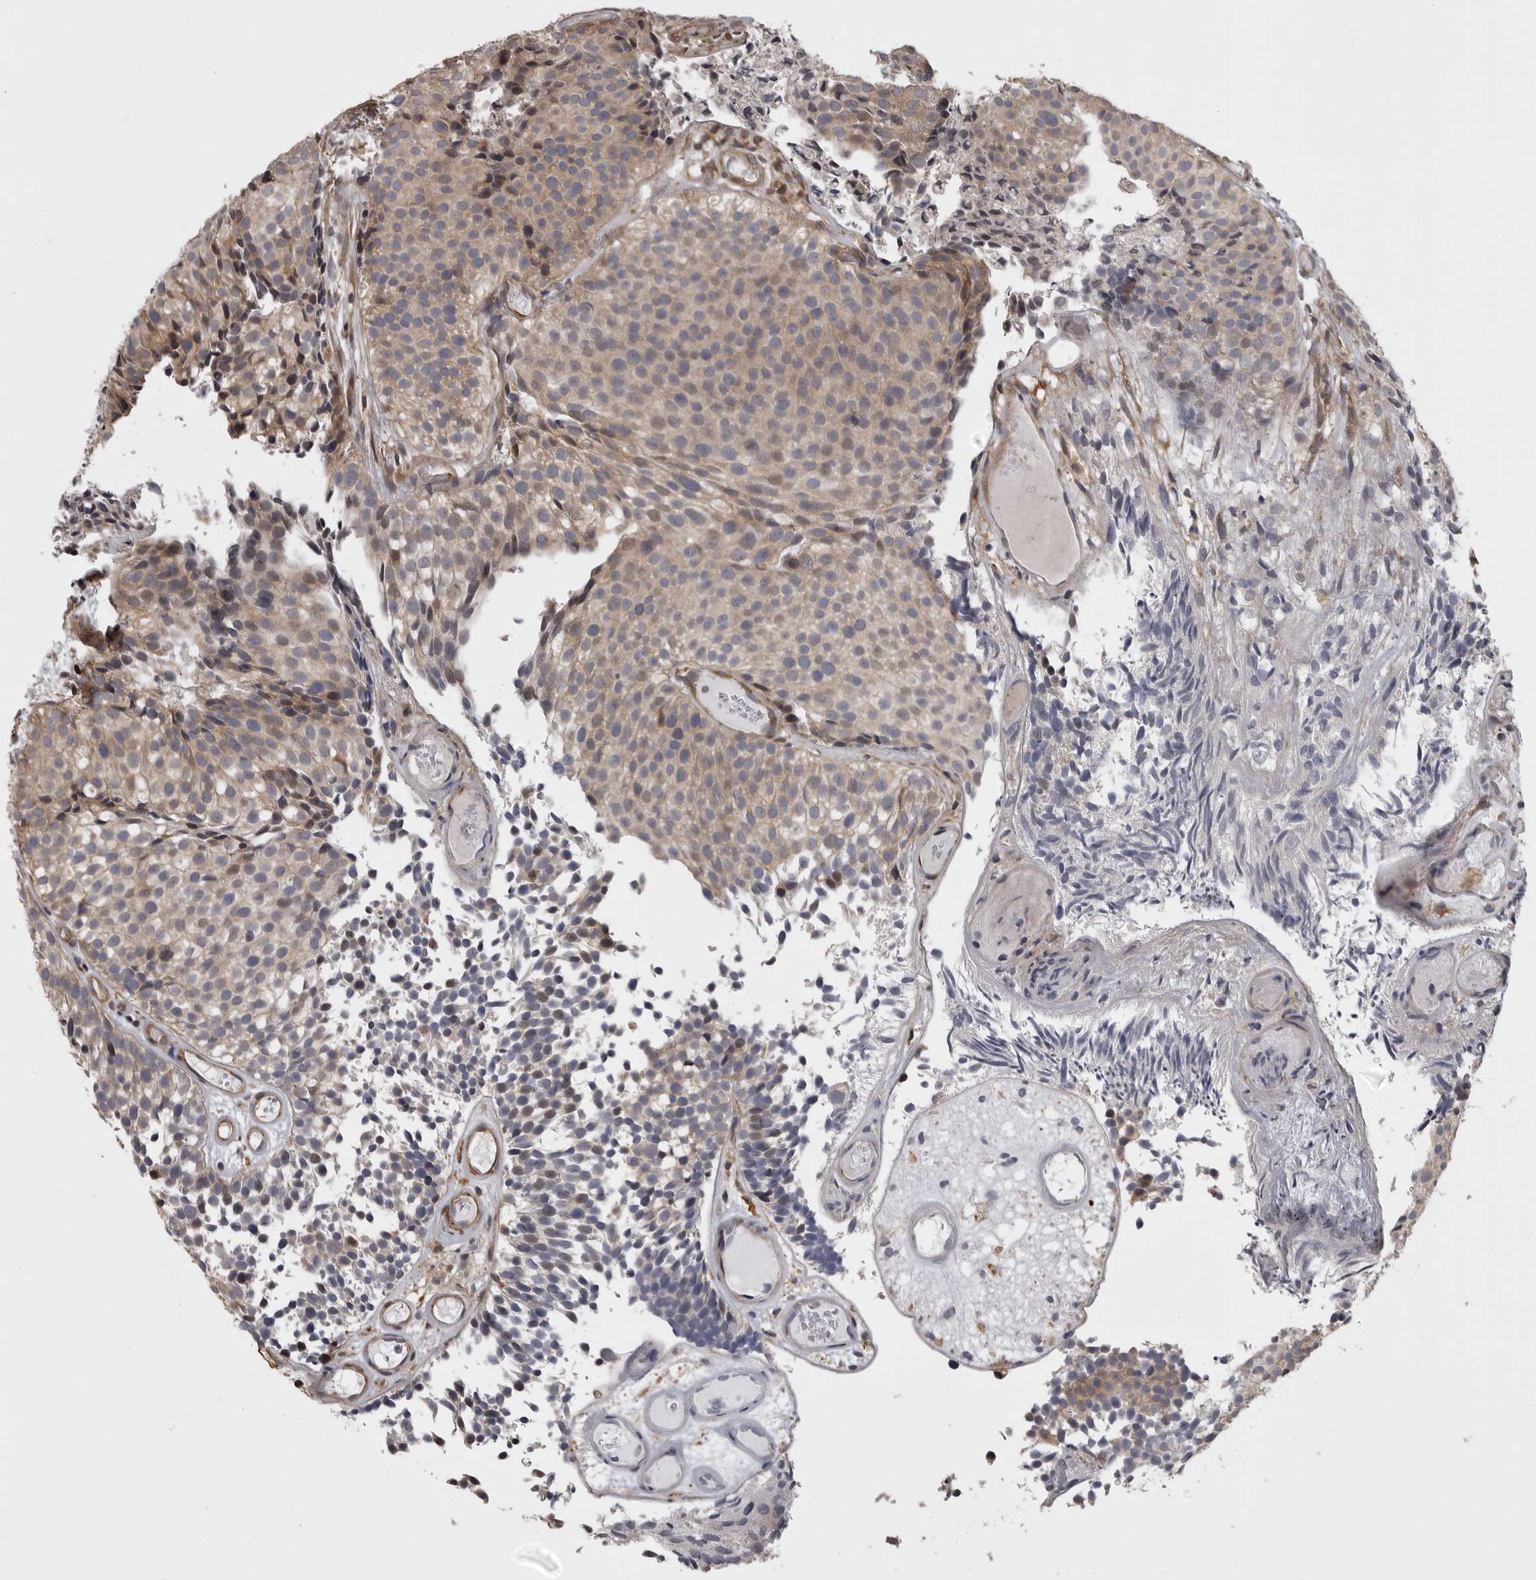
{"staining": {"intensity": "weak", "quantity": ">75%", "location": "cytoplasmic/membranous"}, "tissue": "urothelial cancer", "cell_type": "Tumor cells", "image_type": "cancer", "snomed": [{"axis": "morphology", "description": "Urothelial carcinoma, Low grade"}, {"axis": "topography", "description": "Urinary bladder"}], "caption": "A photomicrograph of human urothelial carcinoma (low-grade) stained for a protein reveals weak cytoplasmic/membranous brown staining in tumor cells. The staining is performed using DAB (3,3'-diaminobenzidine) brown chromogen to label protein expression. The nuclei are counter-stained blue using hematoxylin.", "gene": "ZNRF1", "patient": {"sex": "male", "age": 86}}